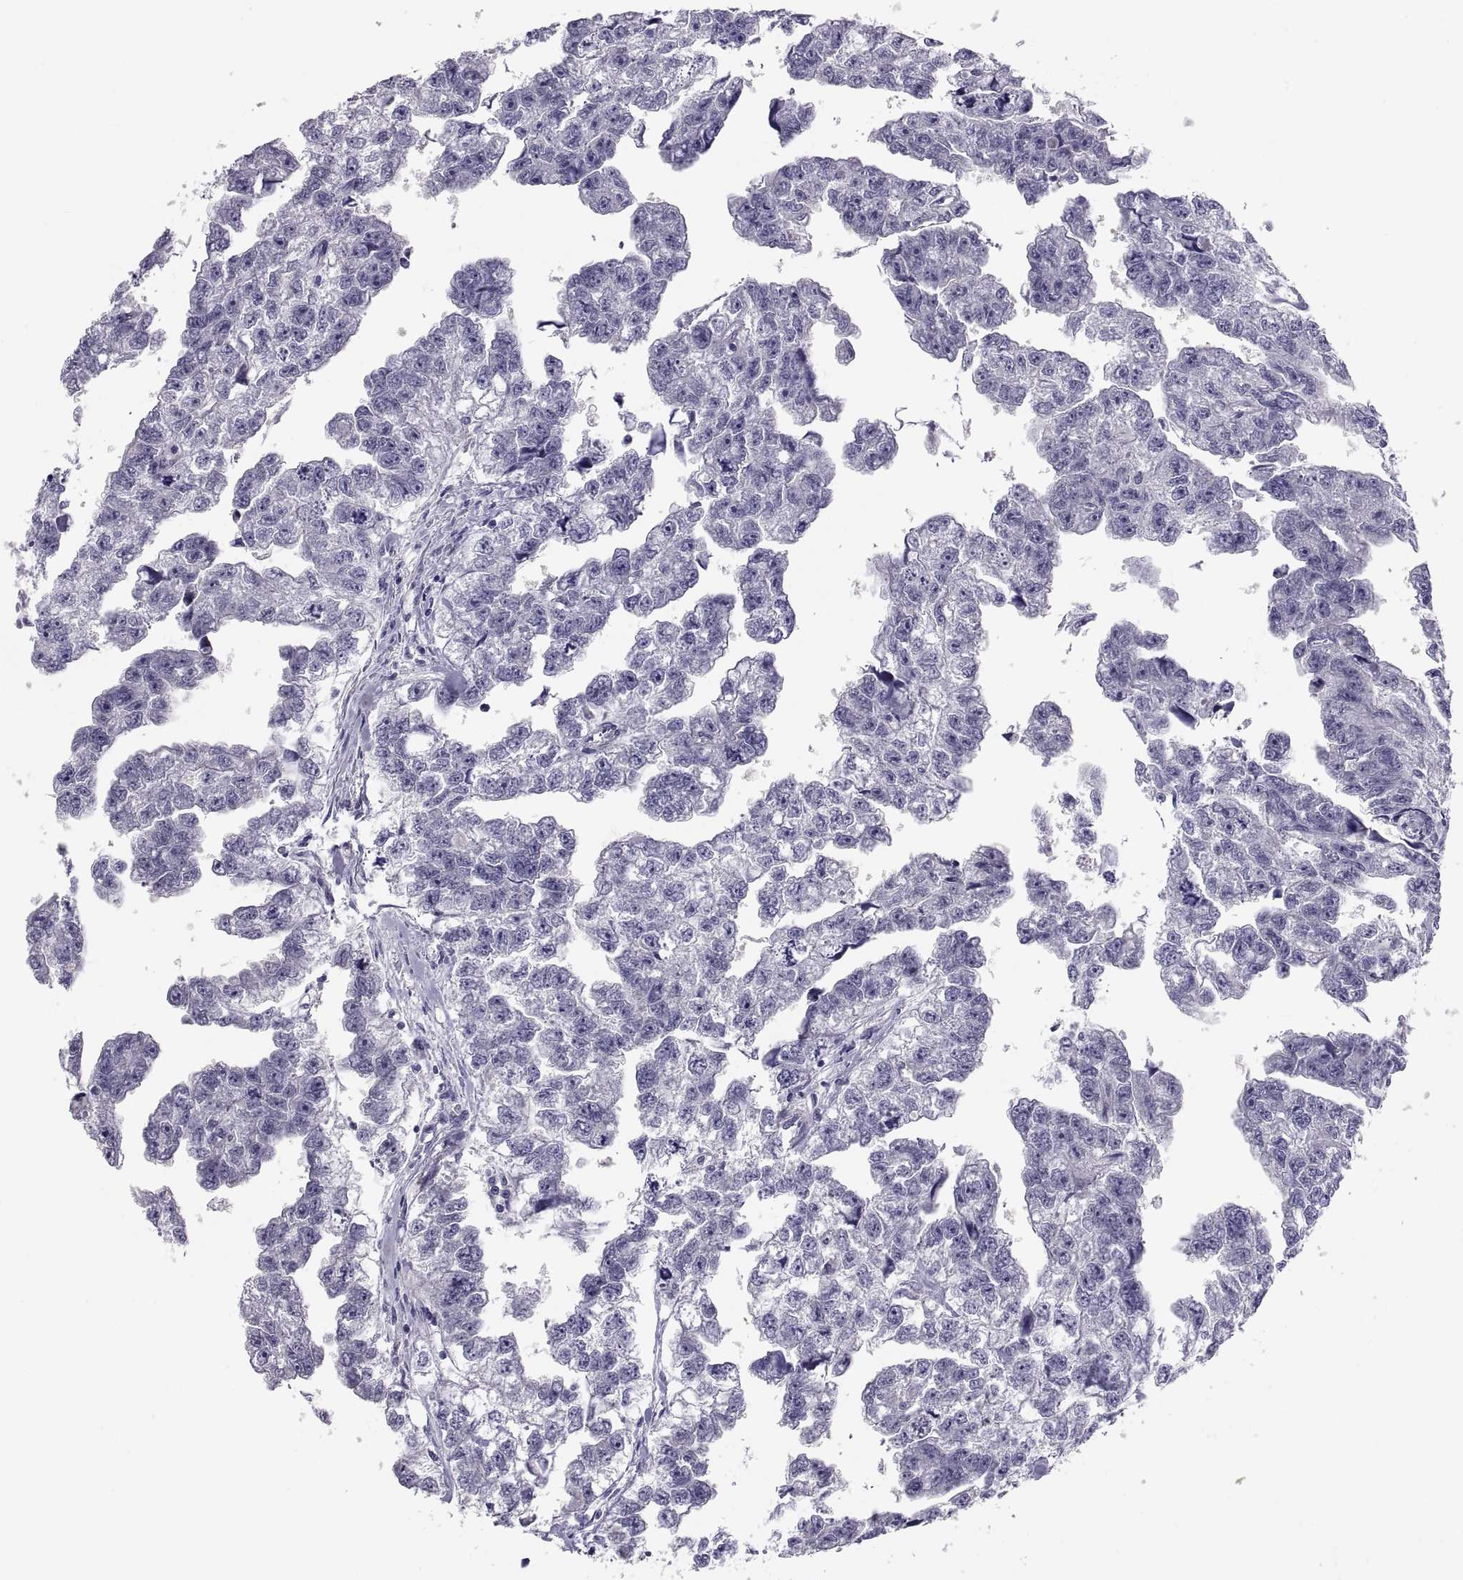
{"staining": {"intensity": "negative", "quantity": "none", "location": "none"}, "tissue": "testis cancer", "cell_type": "Tumor cells", "image_type": "cancer", "snomed": [{"axis": "morphology", "description": "Carcinoma, Embryonal, NOS"}, {"axis": "morphology", "description": "Teratoma, malignant, NOS"}, {"axis": "topography", "description": "Testis"}], "caption": "Protein analysis of teratoma (malignant) (testis) displays no significant positivity in tumor cells.", "gene": "STRC", "patient": {"sex": "male", "age": 44}}